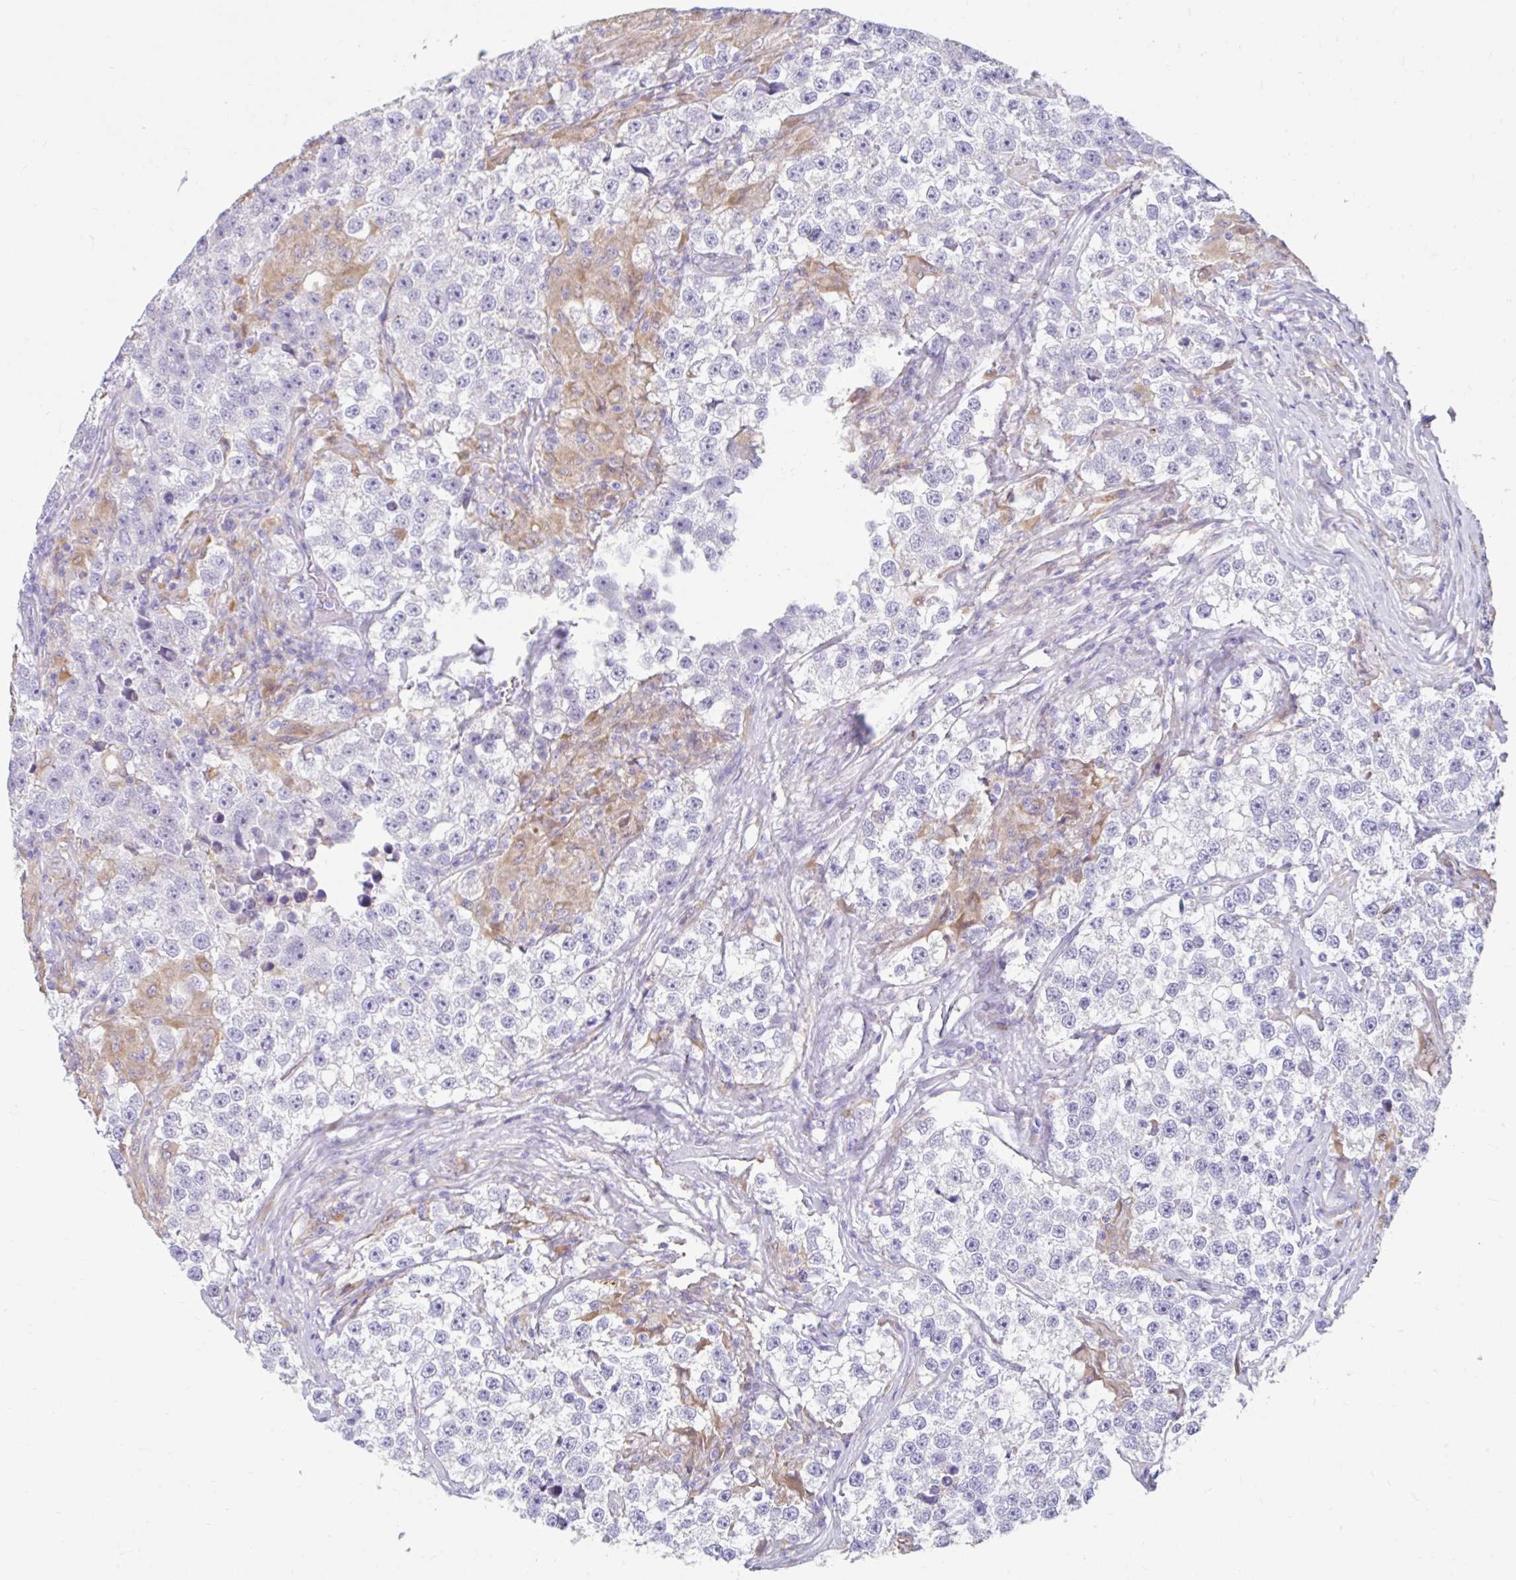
{"staining": {"intensity": "negative", "quantity": "none", "location": "none"}, "tissue": "testis cancer", "cell_type": "Tumor cells", "image_type": "cancer", "snomed": [{"axis": "morphology", "description": "Seminoma, NOS"}, {"axis": "topography", "description": "Testis"}], "caption": "Tumor cells show no significant staining in testis cancer.", "gene": "ZNF33A", "patient": {"sex": "male", "age": 46}}